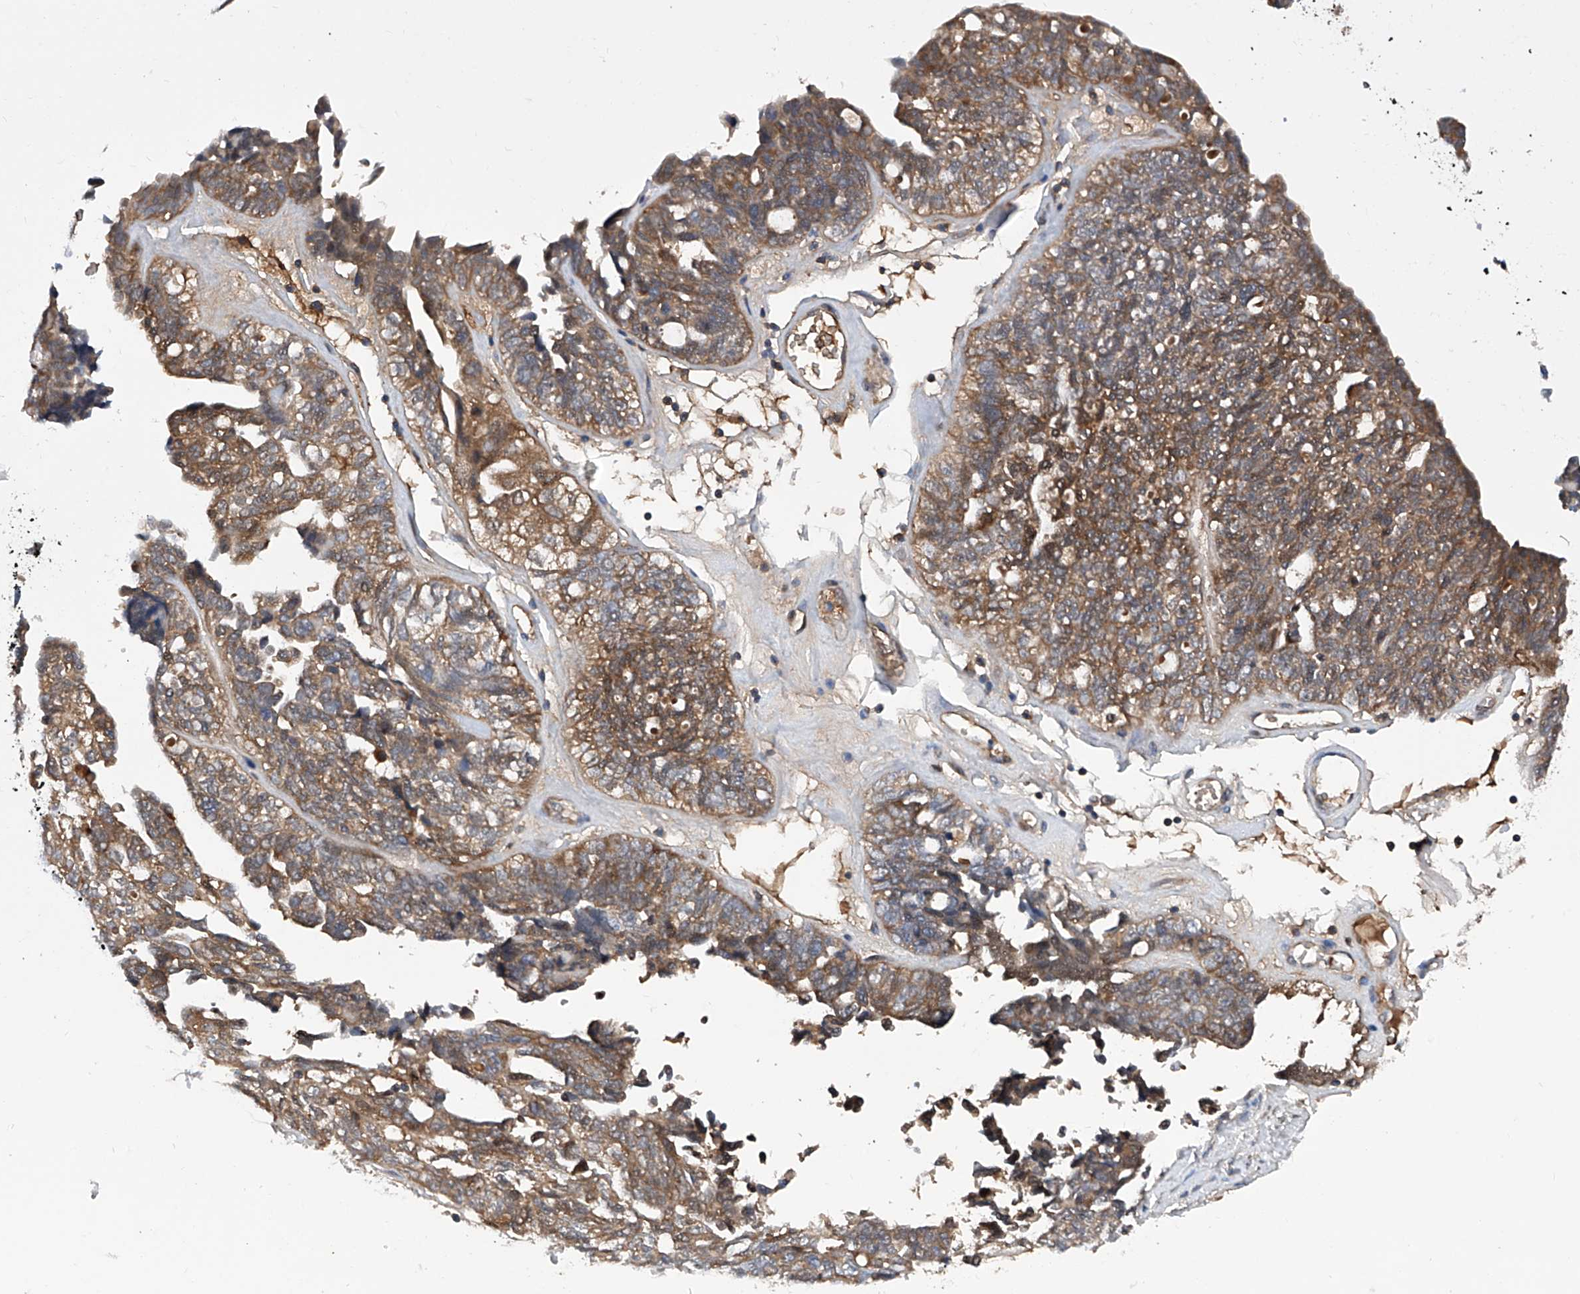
{"staining": {"intensity": "moderate", "quantity": ">75%", "location": "cytoplasmic/membranous"}, "tissue": "ovarian cancer", "cell_type": "Tumor cells", "image_type": "cancer", "snomed": [{"axis": "morphology", "description": "Cystadenocarcinoma, serous, NOS"}, {"axis": "topography", "description": "Ovary"}], "caption": "DAB immunohistochemical staining of ovarian cancer (serous cystadenocarcinoma) exhibits moderate cytoplasmic/membranous protein expression in approximately >75% of tumor cells.", "gene": "ASCC3", "patient": {"sex": "female", "age": 79}}